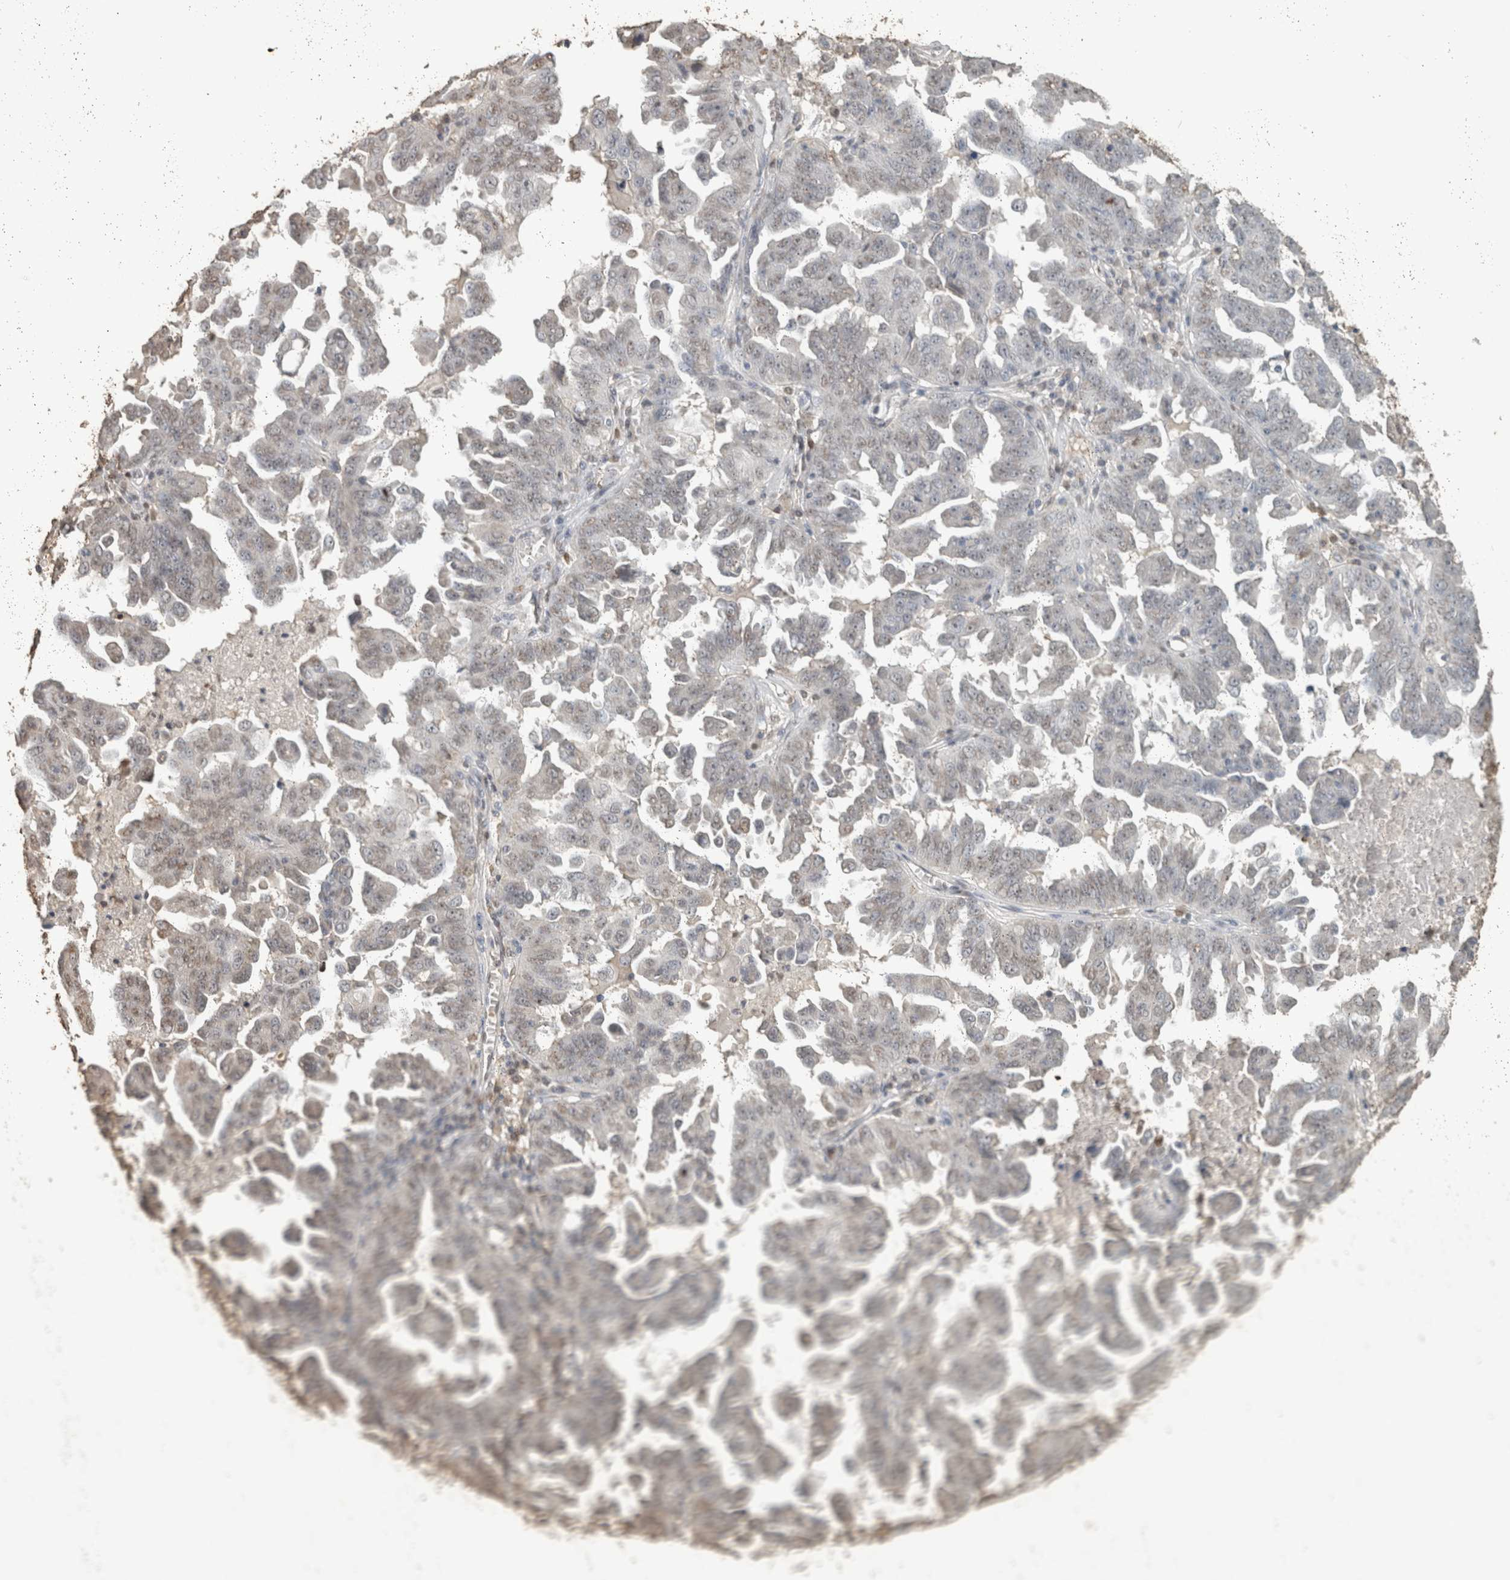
{"staining": {"intensity": "negative", "quantity": "none", "location": "none"}, "tissue": "ovarian cancer", "cell_type": "Tumor cells", "image_type": "cancer", "snomed": [{"axis": "morphology", "description": "Carcinoma, endometroid"}, {"axis": "topography", "description": "Ovary"}], "caption": "This is an immunohistochemistry (IHC) image of human ovarian cancer. There is no positivity in tumor cells.", "gene": "HAND2", "patient": {"sex": "female", "age": 62}}